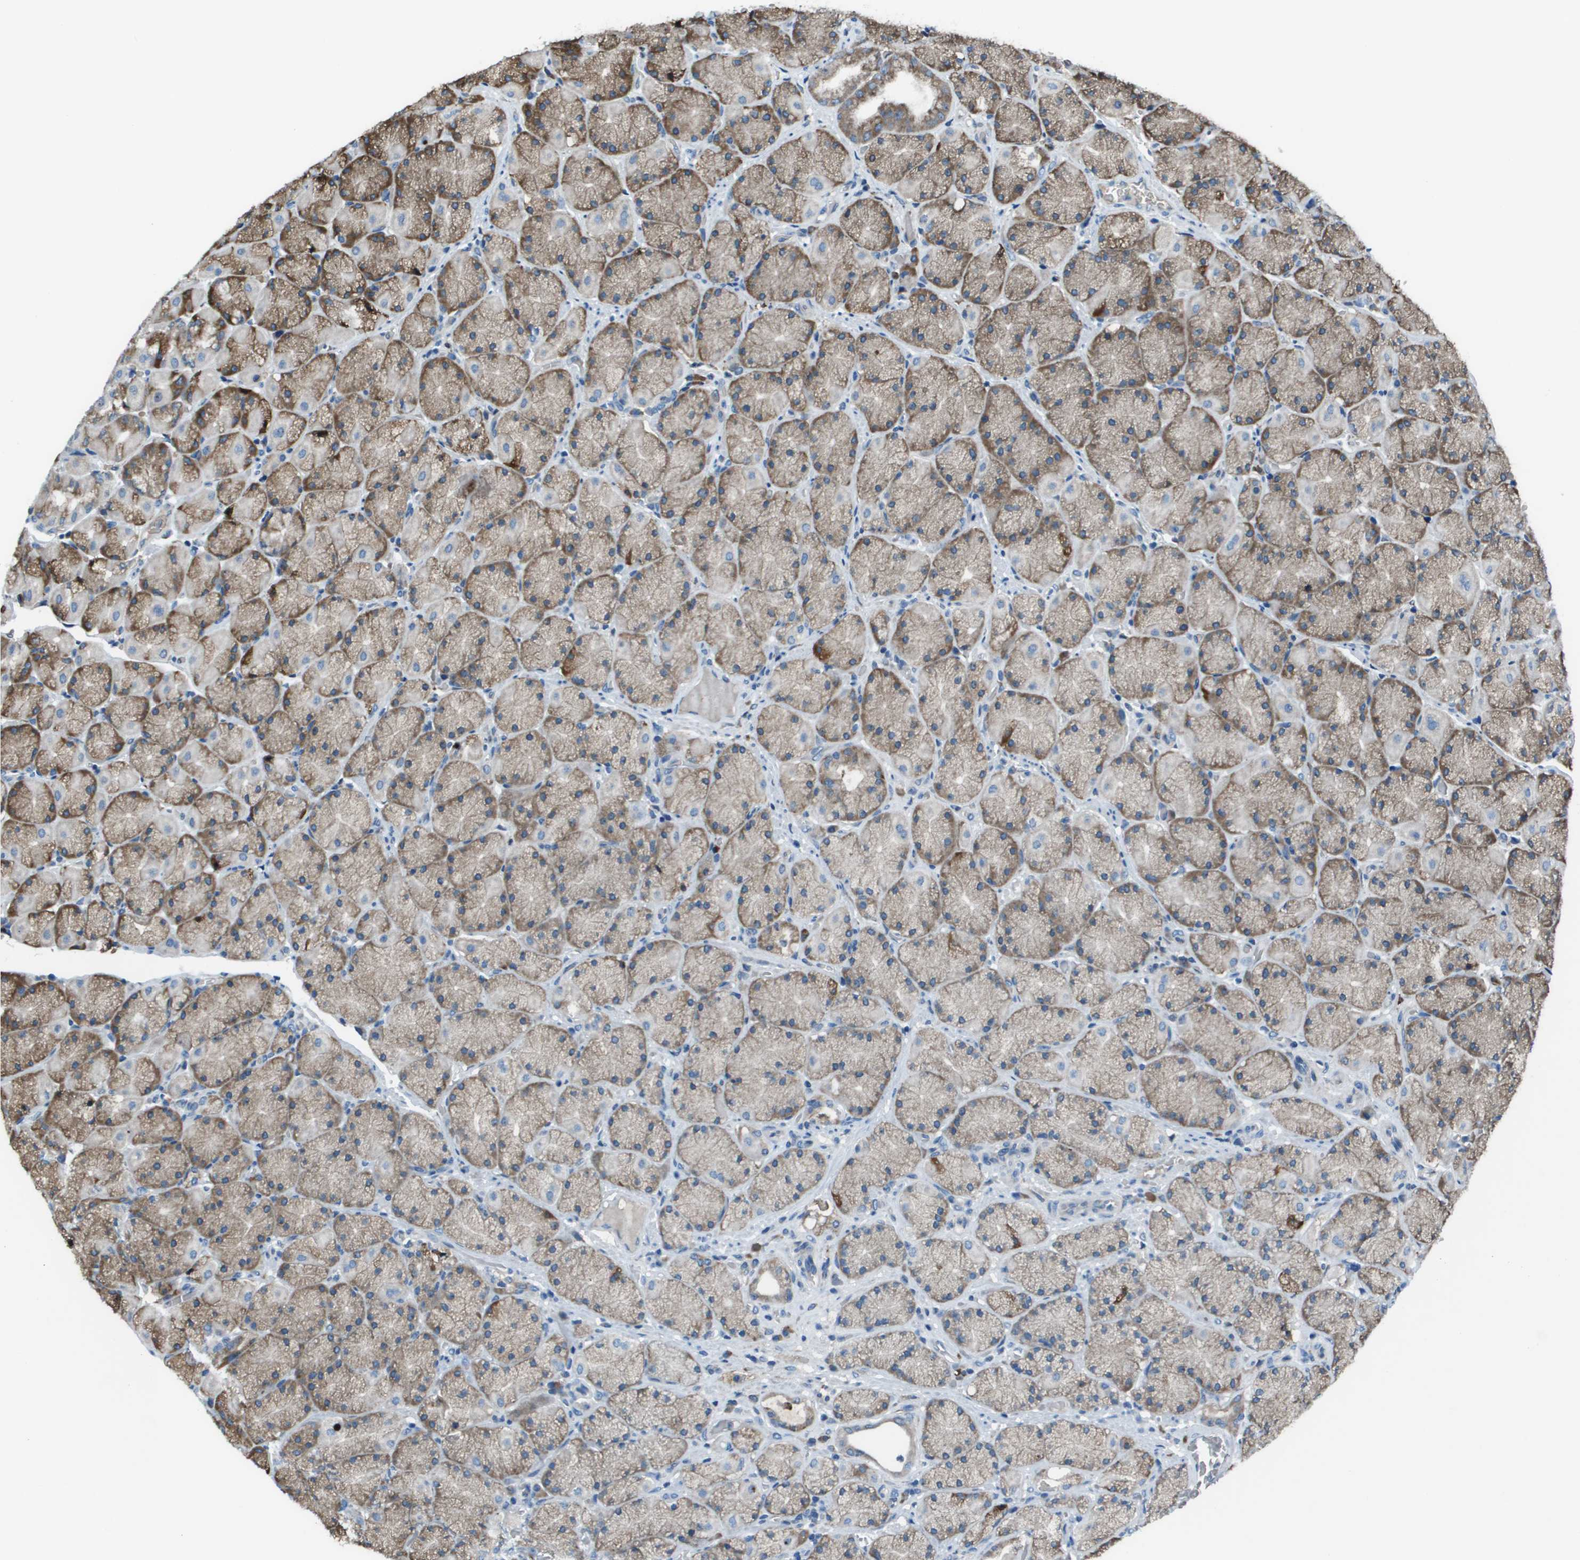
{"staining": {"intensity": "moderate", "quantity": "25%-75%", "location": "cytoplasmic/membranous"}, "tissue": "stomach", "cell_type": "Glandular cells", "image_type": "normal", "snomed": [{"axis": "morphology", "description": "Normal tissue, NOS"}, {"axis": "morphology", "description": "Carcinoid, malignant, NOS"}, {"axis": "topography", "description": "Stomach, upper"}], "caption": "Glandular cells demonstrate medium levels of moderate cytoplasmic/membranous staining in approximately 25%-75% of cells in normal human stomach. (Brightfield microscopy of DAB IHC at high magnification).", "gene": "UTS2", "patient": {"sex": "male", "age": 39}}